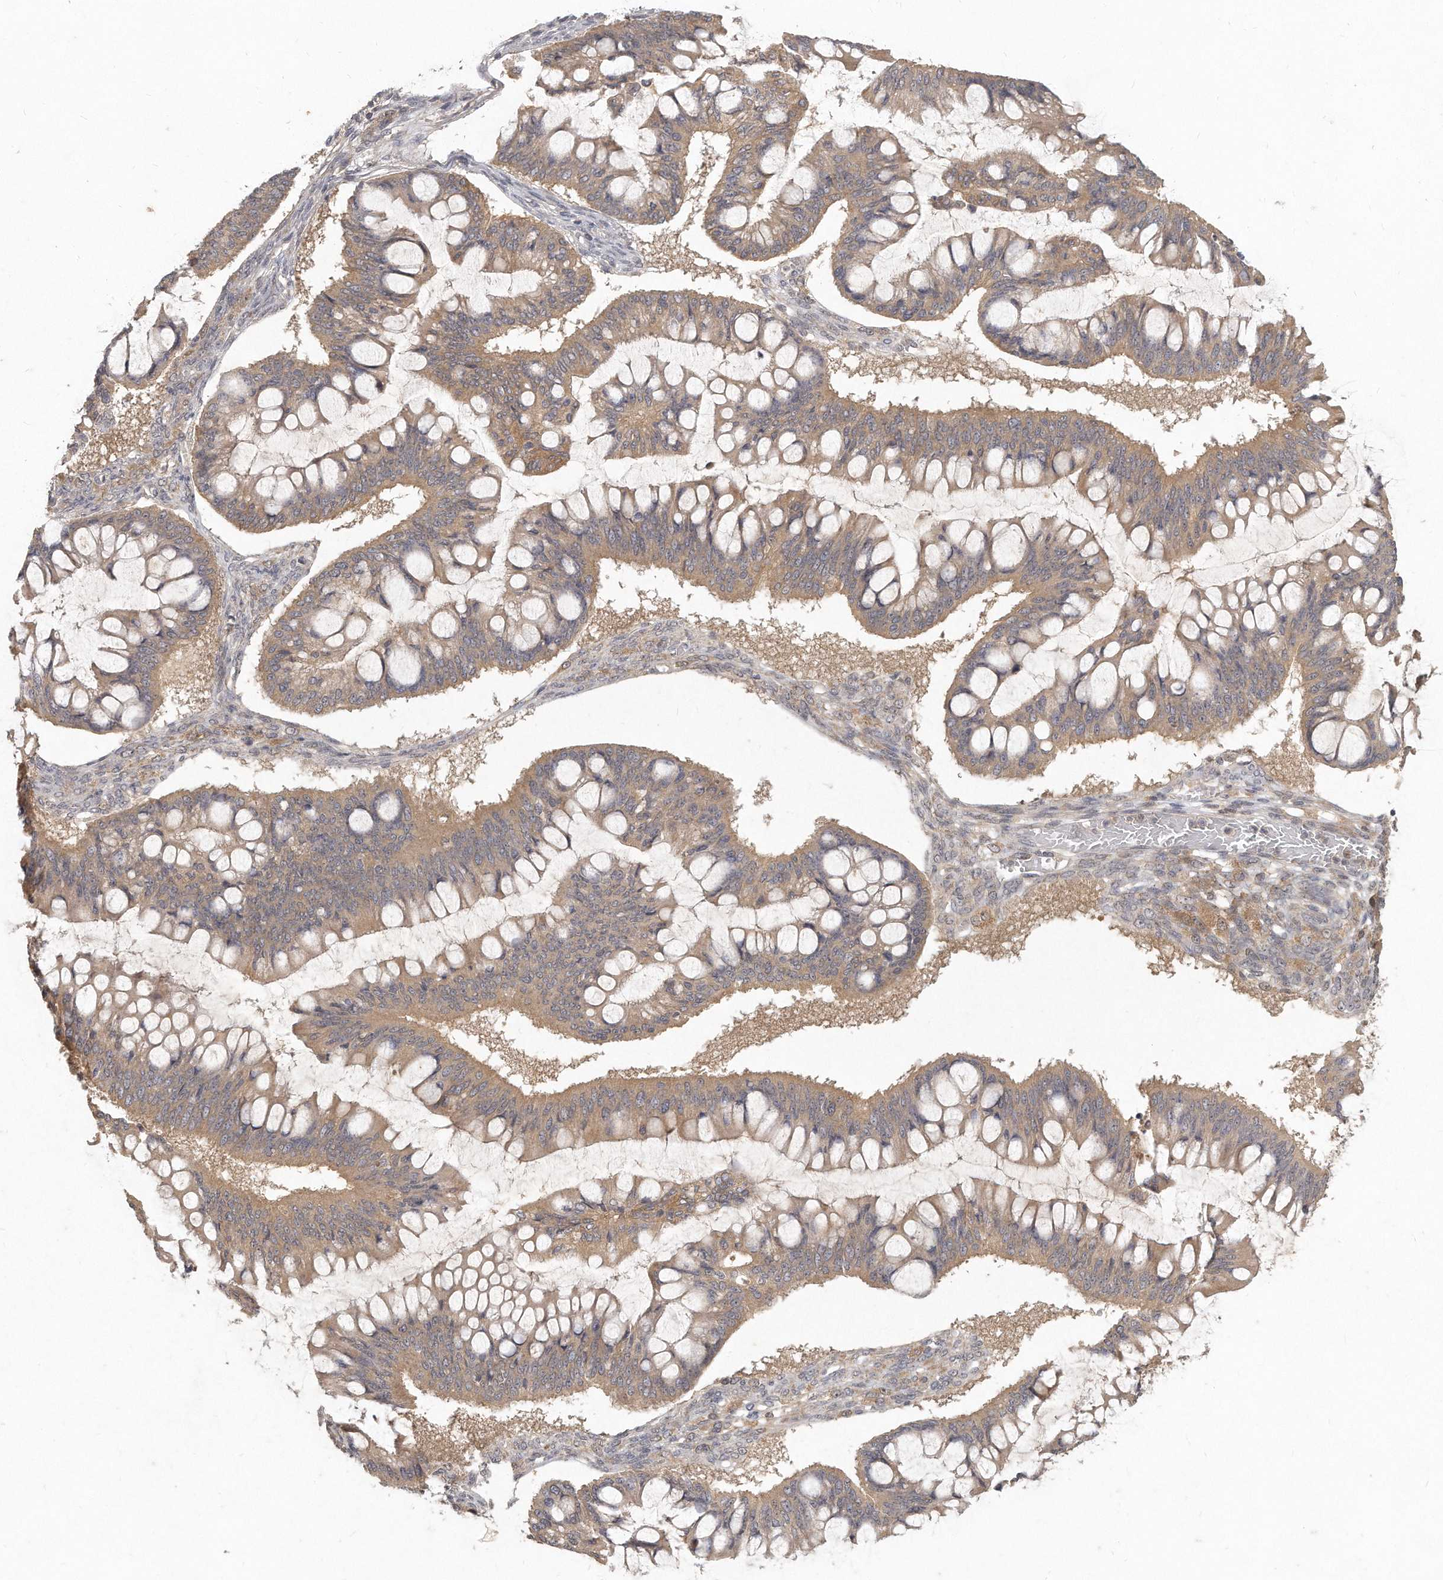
{"staining": {"intensity": "weak", "quantity": ">75%", "location": "cytoplasmic/membranous"}, "tissue": "ovarian cancer", "cell_type": "Tumor cells", "image_type": "cancer", "snomed": [{"axis": "morphology", "description": "Cystadenocarcinoma, mucinous, NOS"}, {"axis": "topography", "description": "Ovary"}], "caption": "This image displays immunohistochemistry (IHC) staining of human ovarian mucinous cystadenocarcinoma, with low weak cytoplasmic/membranous staining in approximately >75% of tumor cells.", "gene": "LGALS8", "patient": {"sex": "female", "age": 73}}